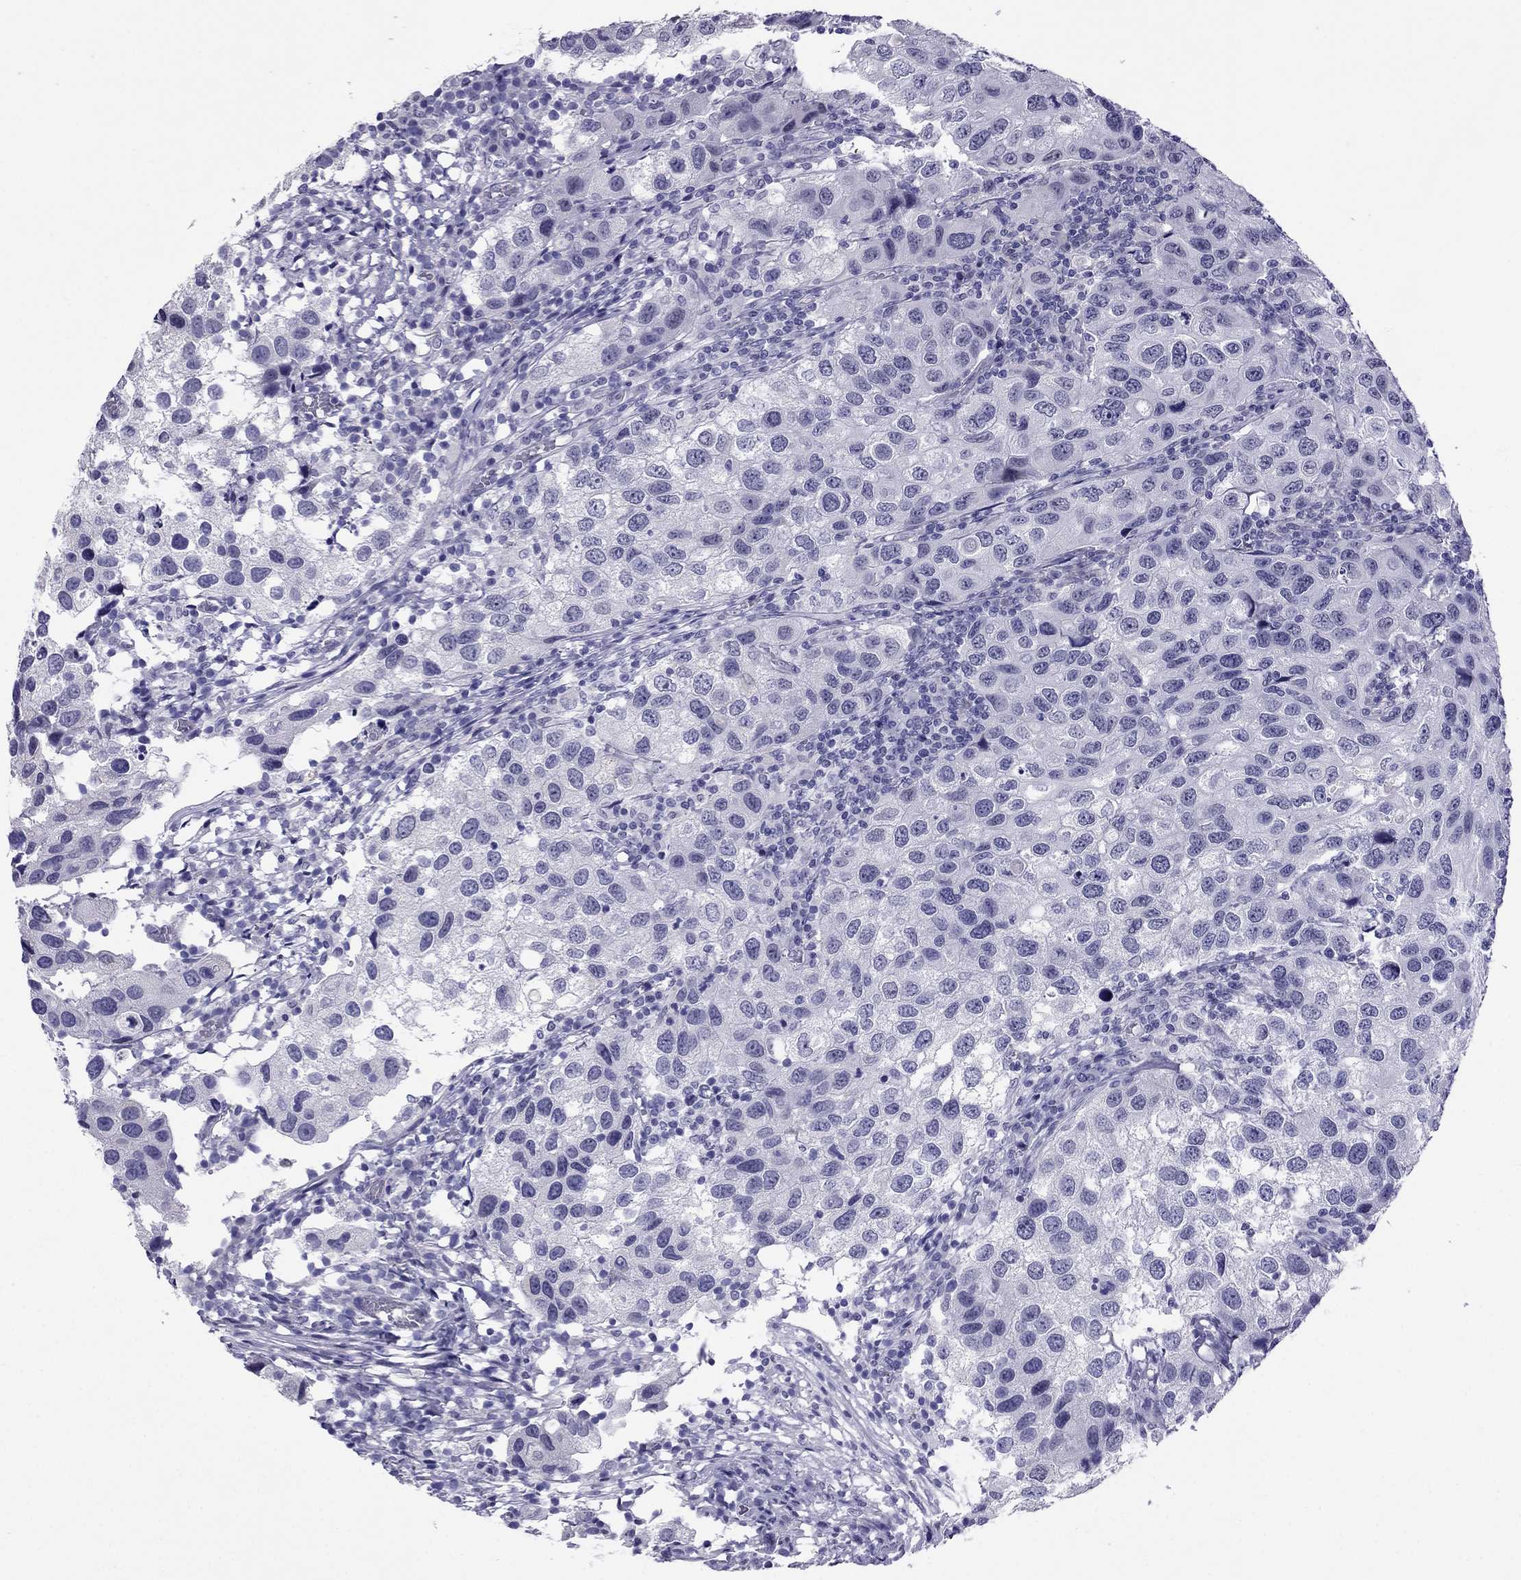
{"staining": {"intensity": "negative", "quantity": "none", "location": "none"}, "tissue": "urothelial cancer", "cell_type": "Tumor cells", "image_type": "cancer", "snomed": [{"axis": "morphology", "description": "Urothelial carcinoma, High grade"}, {"axis": "topography", "description": "Urinary bladder"}], "caption": "This is a histopathology image of immunohistochemistry (IHC) staining of urothelial cancer, which shows no positivity in tumor cells. (Brightfield microscopy of DAB (3,3'-diaminobenzidine) immunohistochemistry at high magnification).", "gene": "CROCC2", "patient": {"sex": "male", "age": 79}}